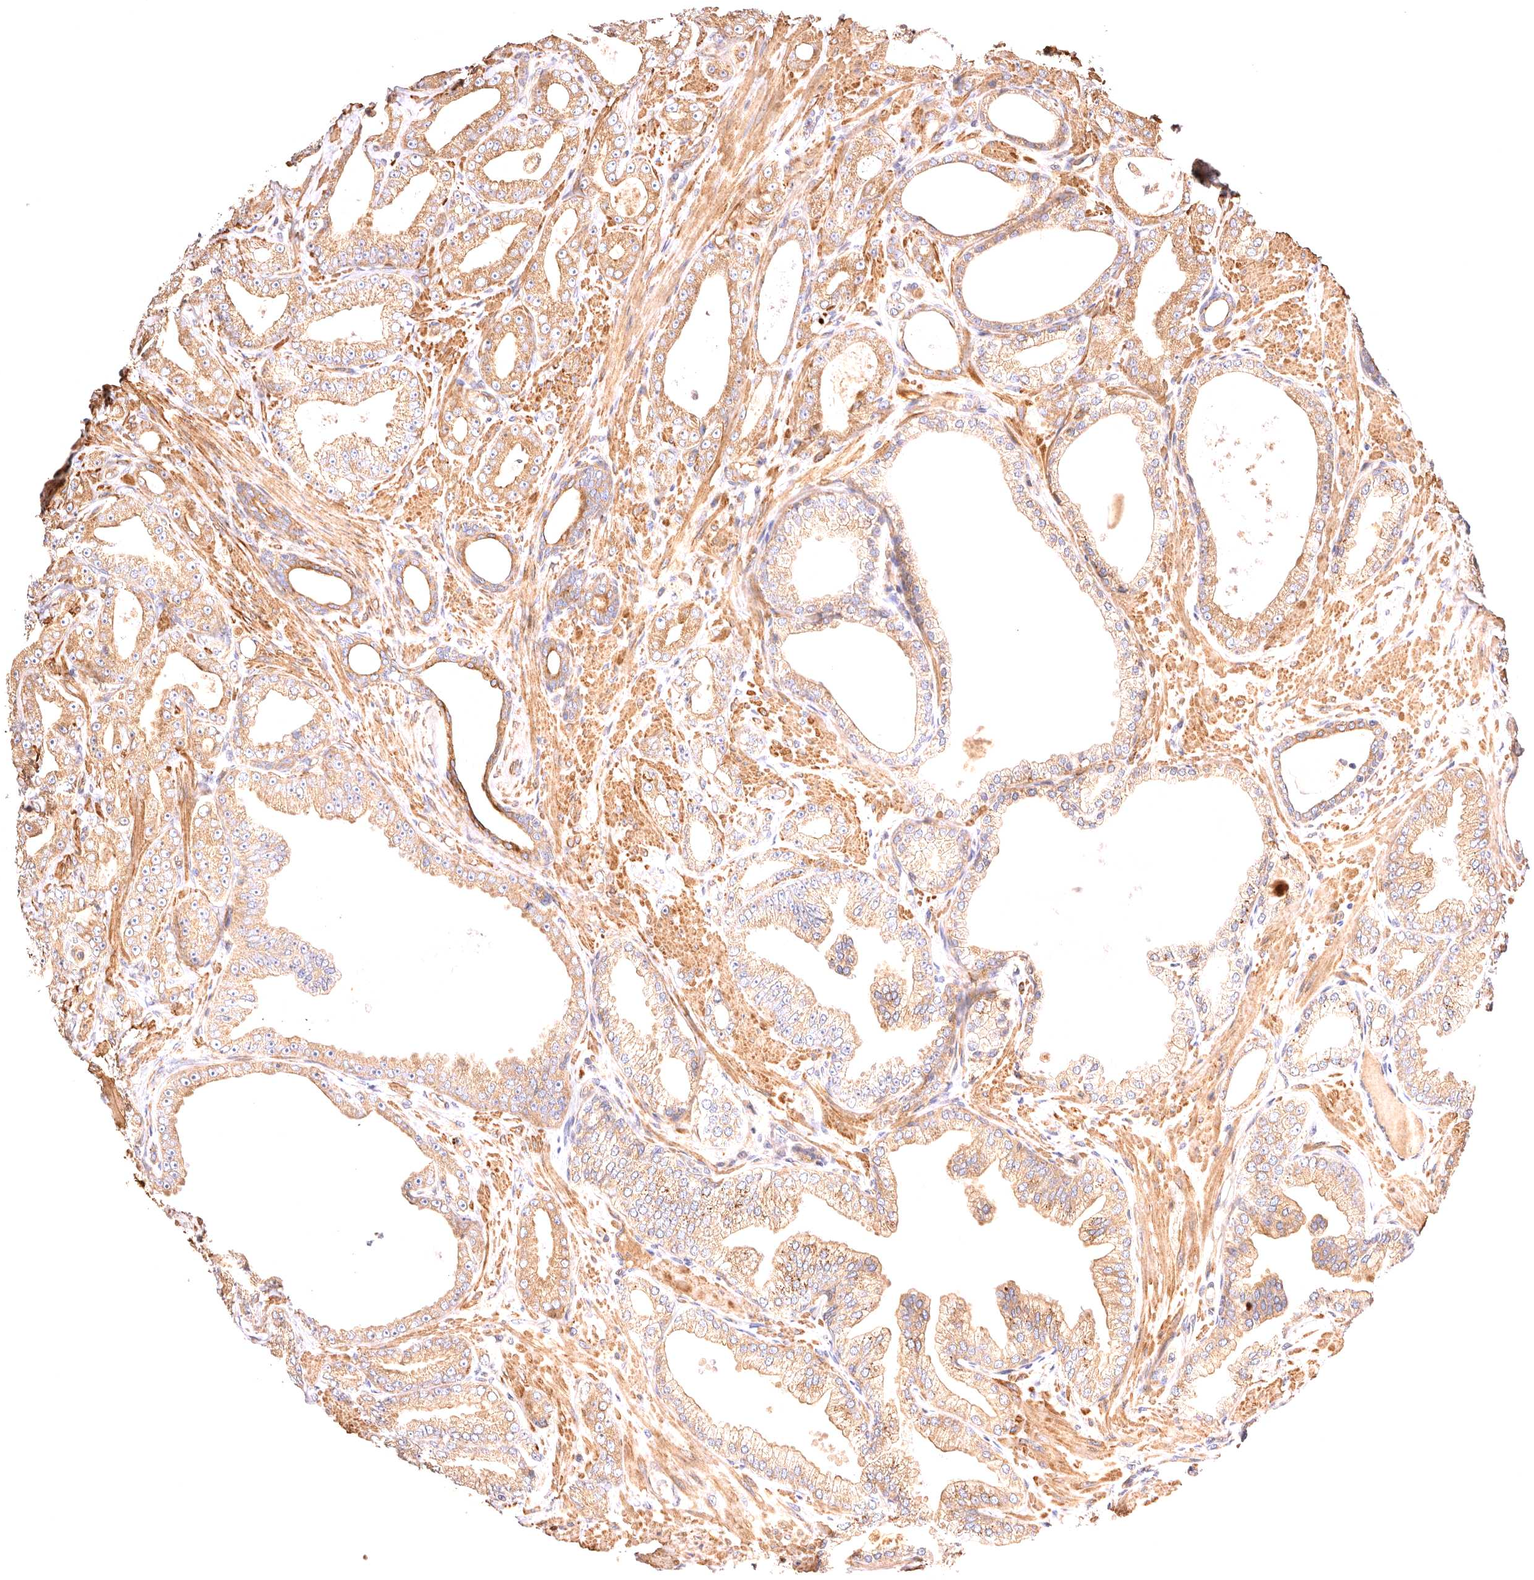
{"staining": {"intensity": "moderate", "quantity": ">75%", "location": "cytoplasmic/membranous"}, "tissue": "prostate cancer", "cell_type": "Tumor cells", "image_type": "cancer", "snomed": [{"axis": "morphology", "description": "Adenocarcinoma, Low grade"}, {"axis": "topography", "description": "Prostate"}], "caption": "A micrograph of prostate cancer stained for a protein reveals moderate cytoplasmic/membranous brown staining in tumor cells.", "gene": "VPS45", "patient": {"sex": "male", "age": 63}}